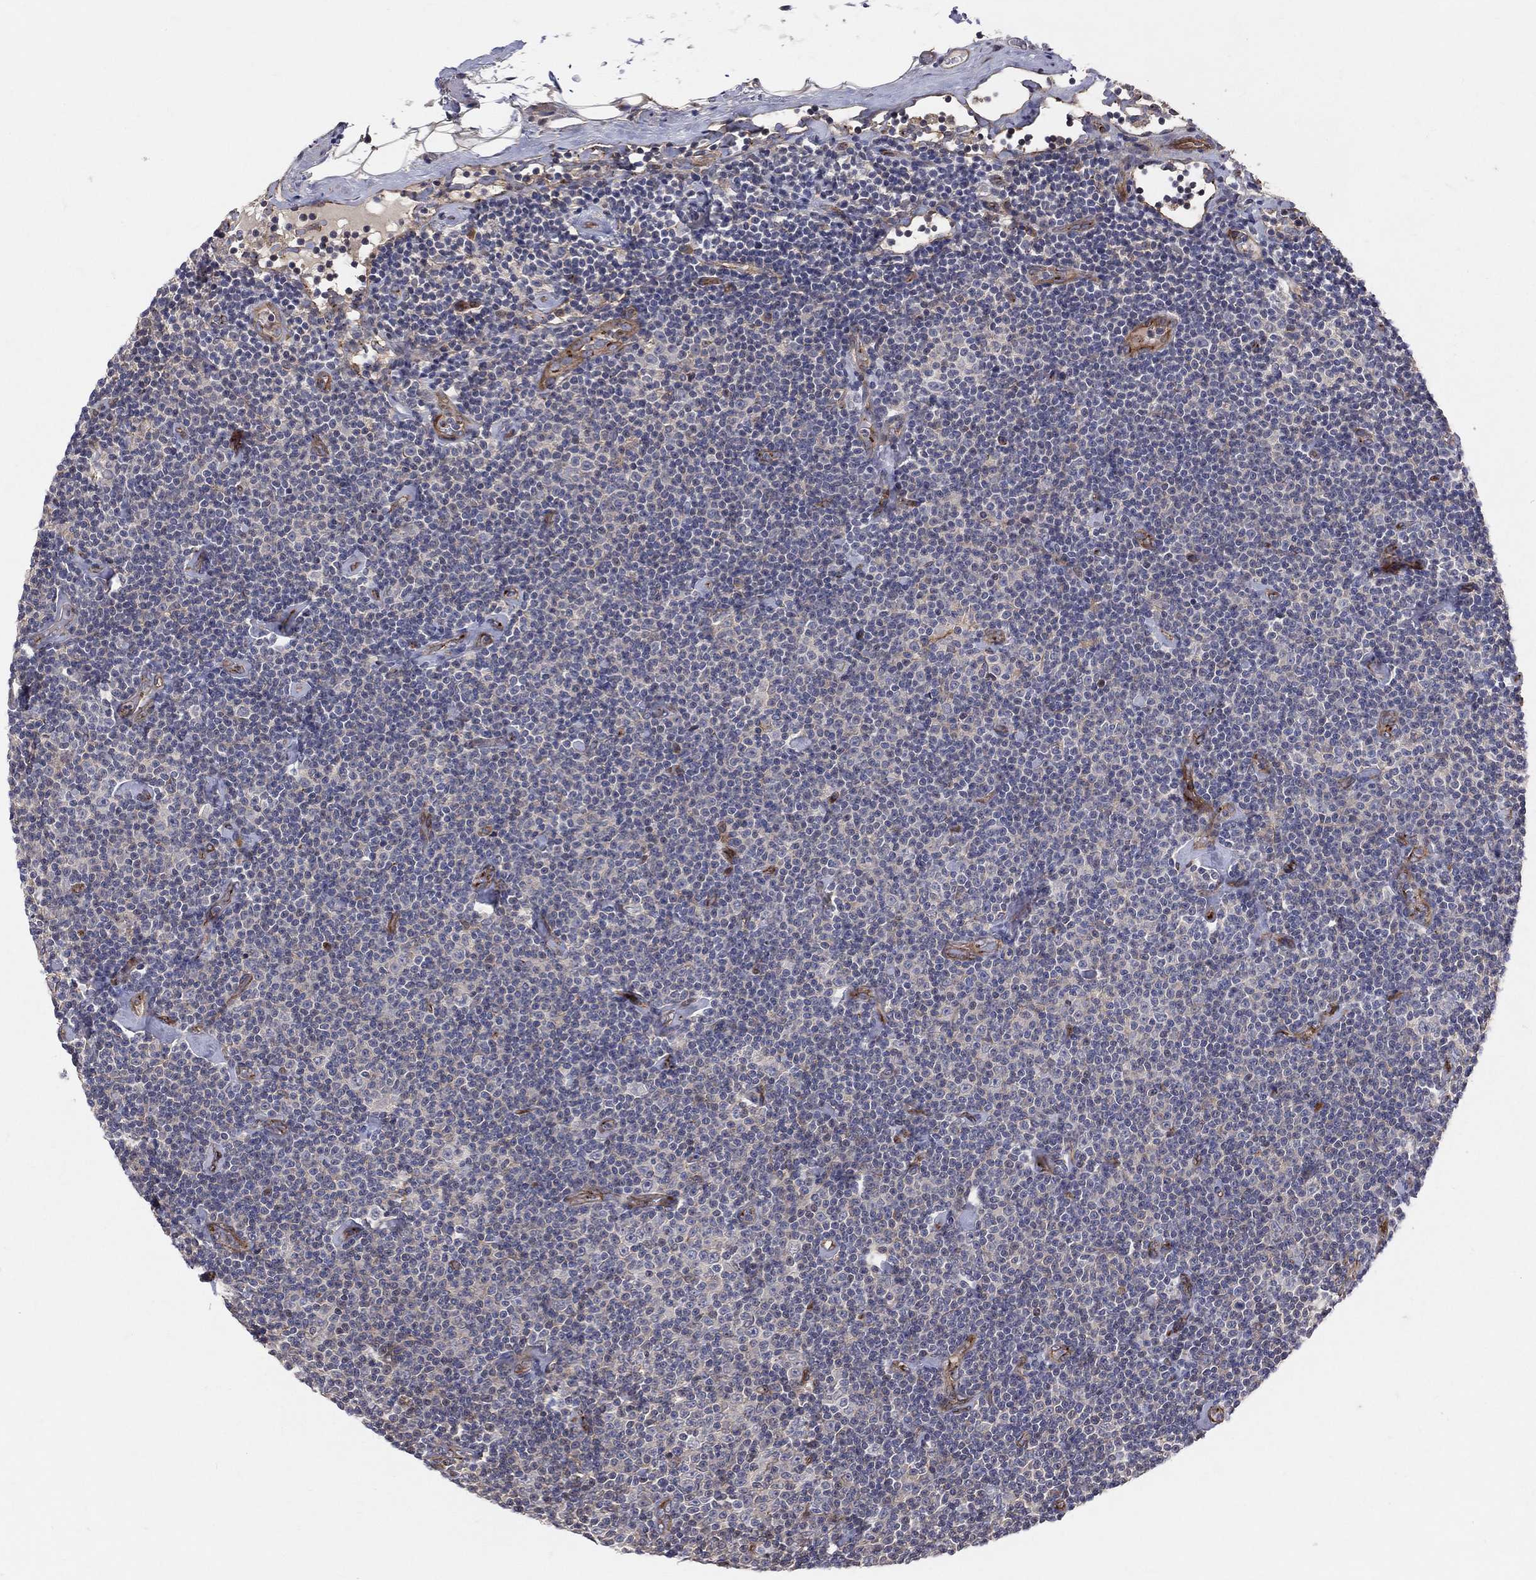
{"staining": {"intensity": "negative", "quantity": "none", "location": "none"}, "tissue": "lymphoma", "cell_type": "Tumor cells", "image_type": "cancer", "snomed": [{"axis": "morphology", "description": "Malignant lymphoma, non-Hodgkin's type, Low grade"}, {"axis": "topography", "description": "Lymph node"}], "caption": "This is a histopathology image of immunohistochemistry (IHC) staining of lymphoma, which shows no positivity in tumor cells.", "gene": "ENTPD1", "patient": {"sex": "male", "age": 81}}